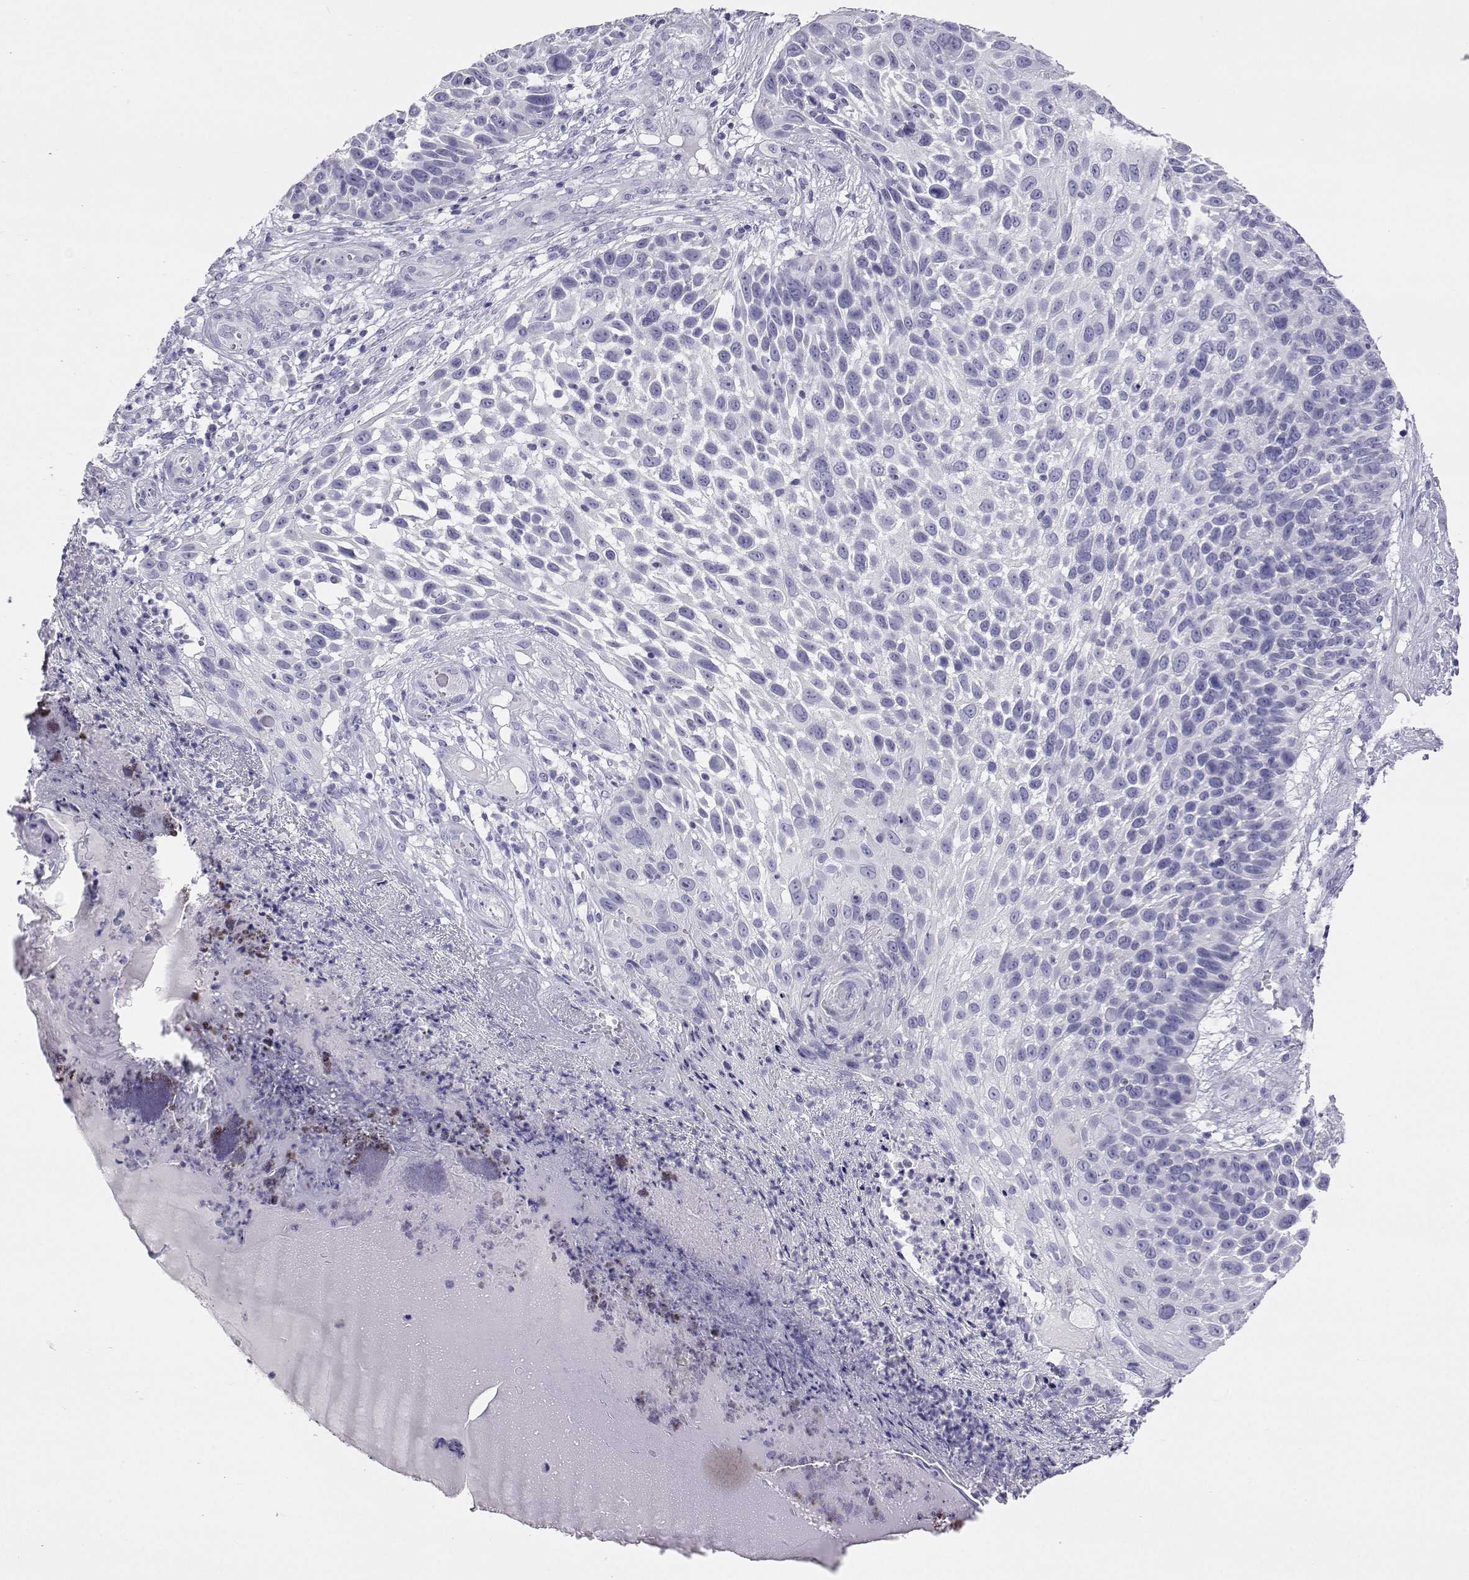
{"staining": {"intensity": "negative", "quantity": "none", "location": "none"}, "tissue": "skin cancer", "cell_type": "Tumor cells", "image_type": "cancer", "snomed": [{"axis": "morphology", "description": "Squamous cell carcinoma, NOS"}, {"axis": "topography", "description": "Skin"}], "caption": "Tumor cells show no significant protein positivity in squamous cell carcinoma (skin). (DAB IHC with hematoxylin counter stain).", "gene": "PLIN4", "patient": {"sex": "male", "age": 92}}